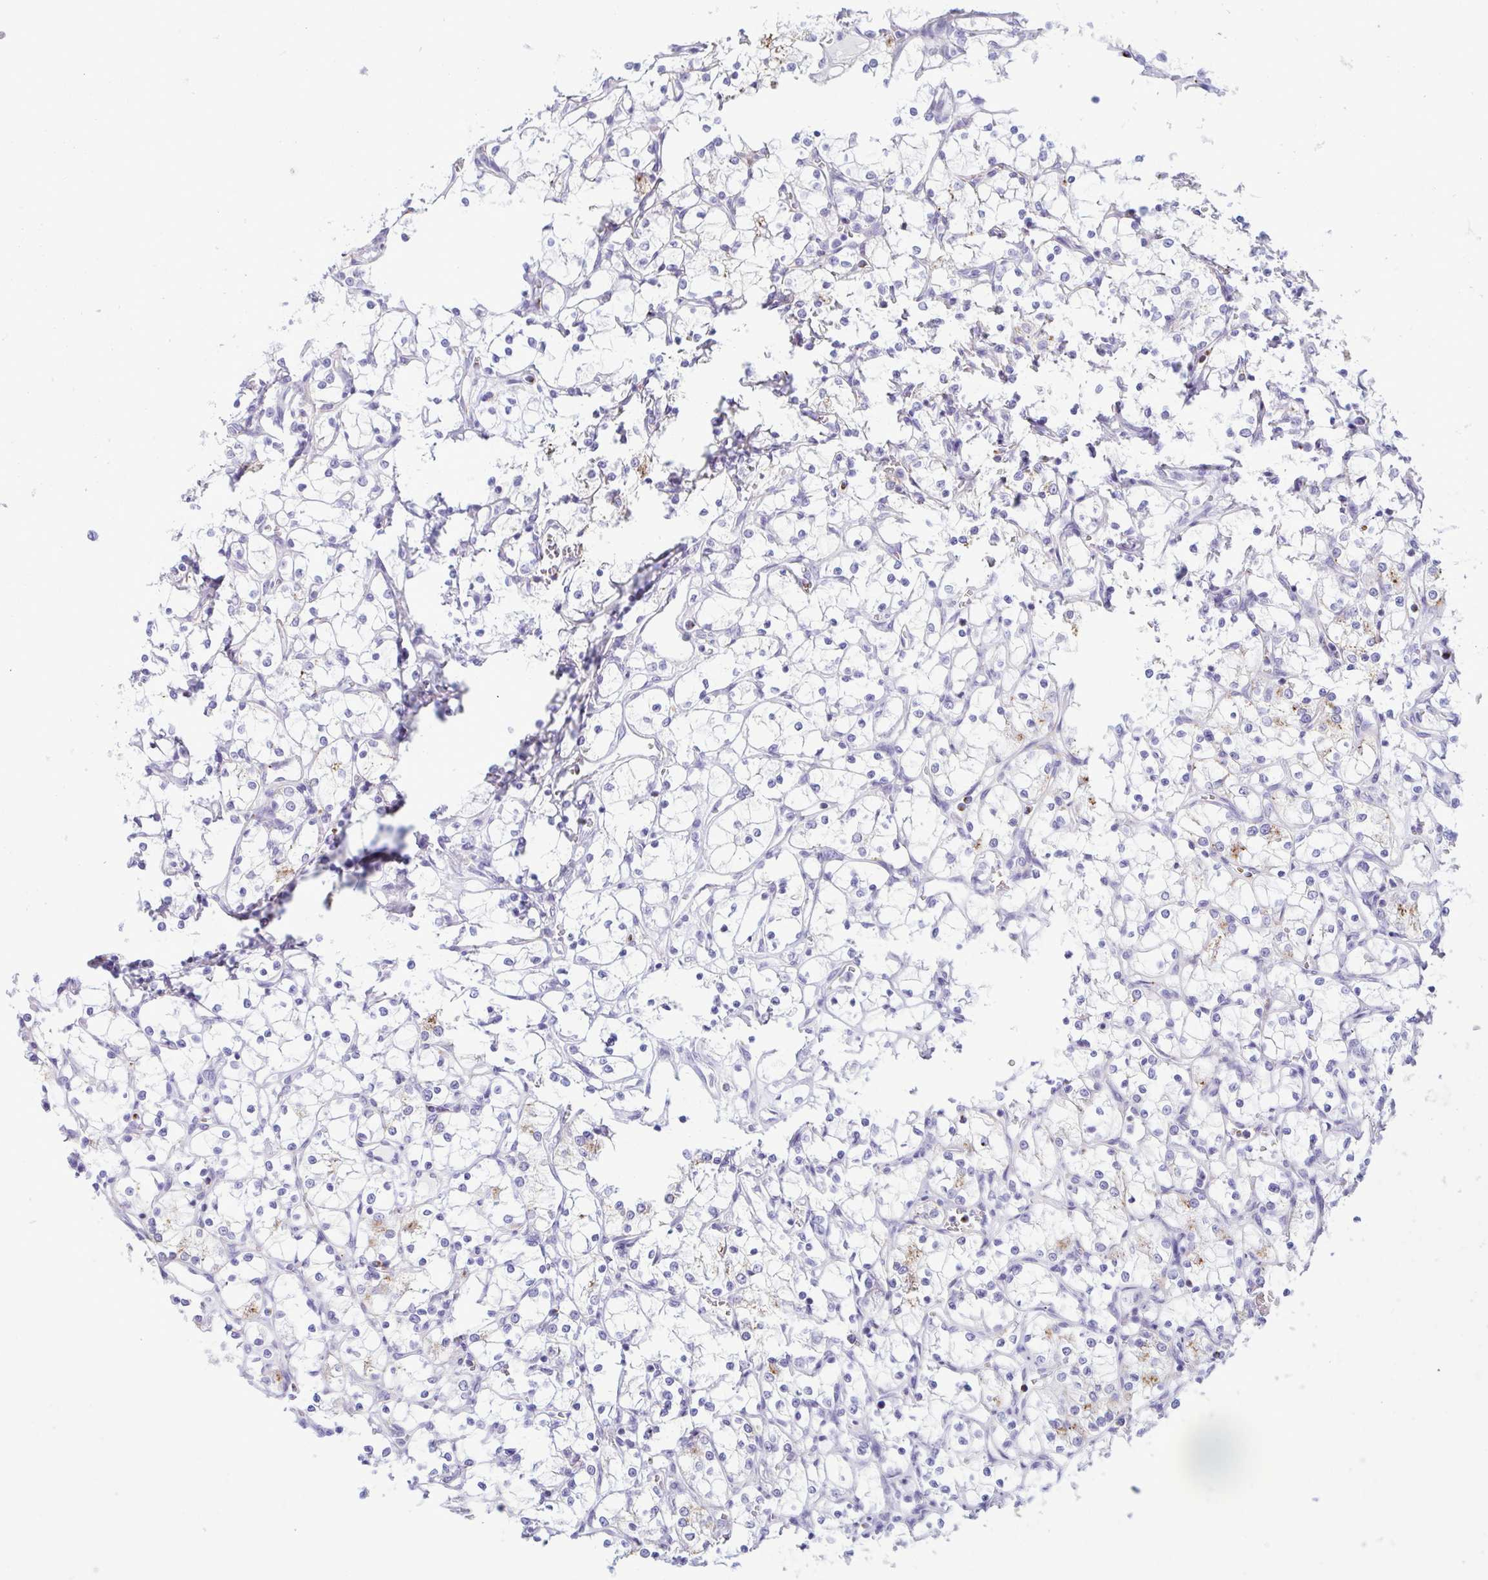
{"staining": {"intensity": "negative", "quantity": "none", "location": "none"}, "tissue": "renal cancer", "cell_type": "Tumor cells", "image_type": "cancer", "snomed": [{"axis": "morphology", "description": "Adenocarcinoma, NOS"}, {"axis": "topography", "description": "Kidney"}], "caption": "Tumor cells show no significant expression in renal cancer. (Stains: DAB (3,3'-diaminobenzidine) immunohistochemistry with hematoxylin counter stain, Microscopy: brightfield microscopy at high magnification).", "gene": "XCL1", "patient": {"sex": "female", "age": 69}}